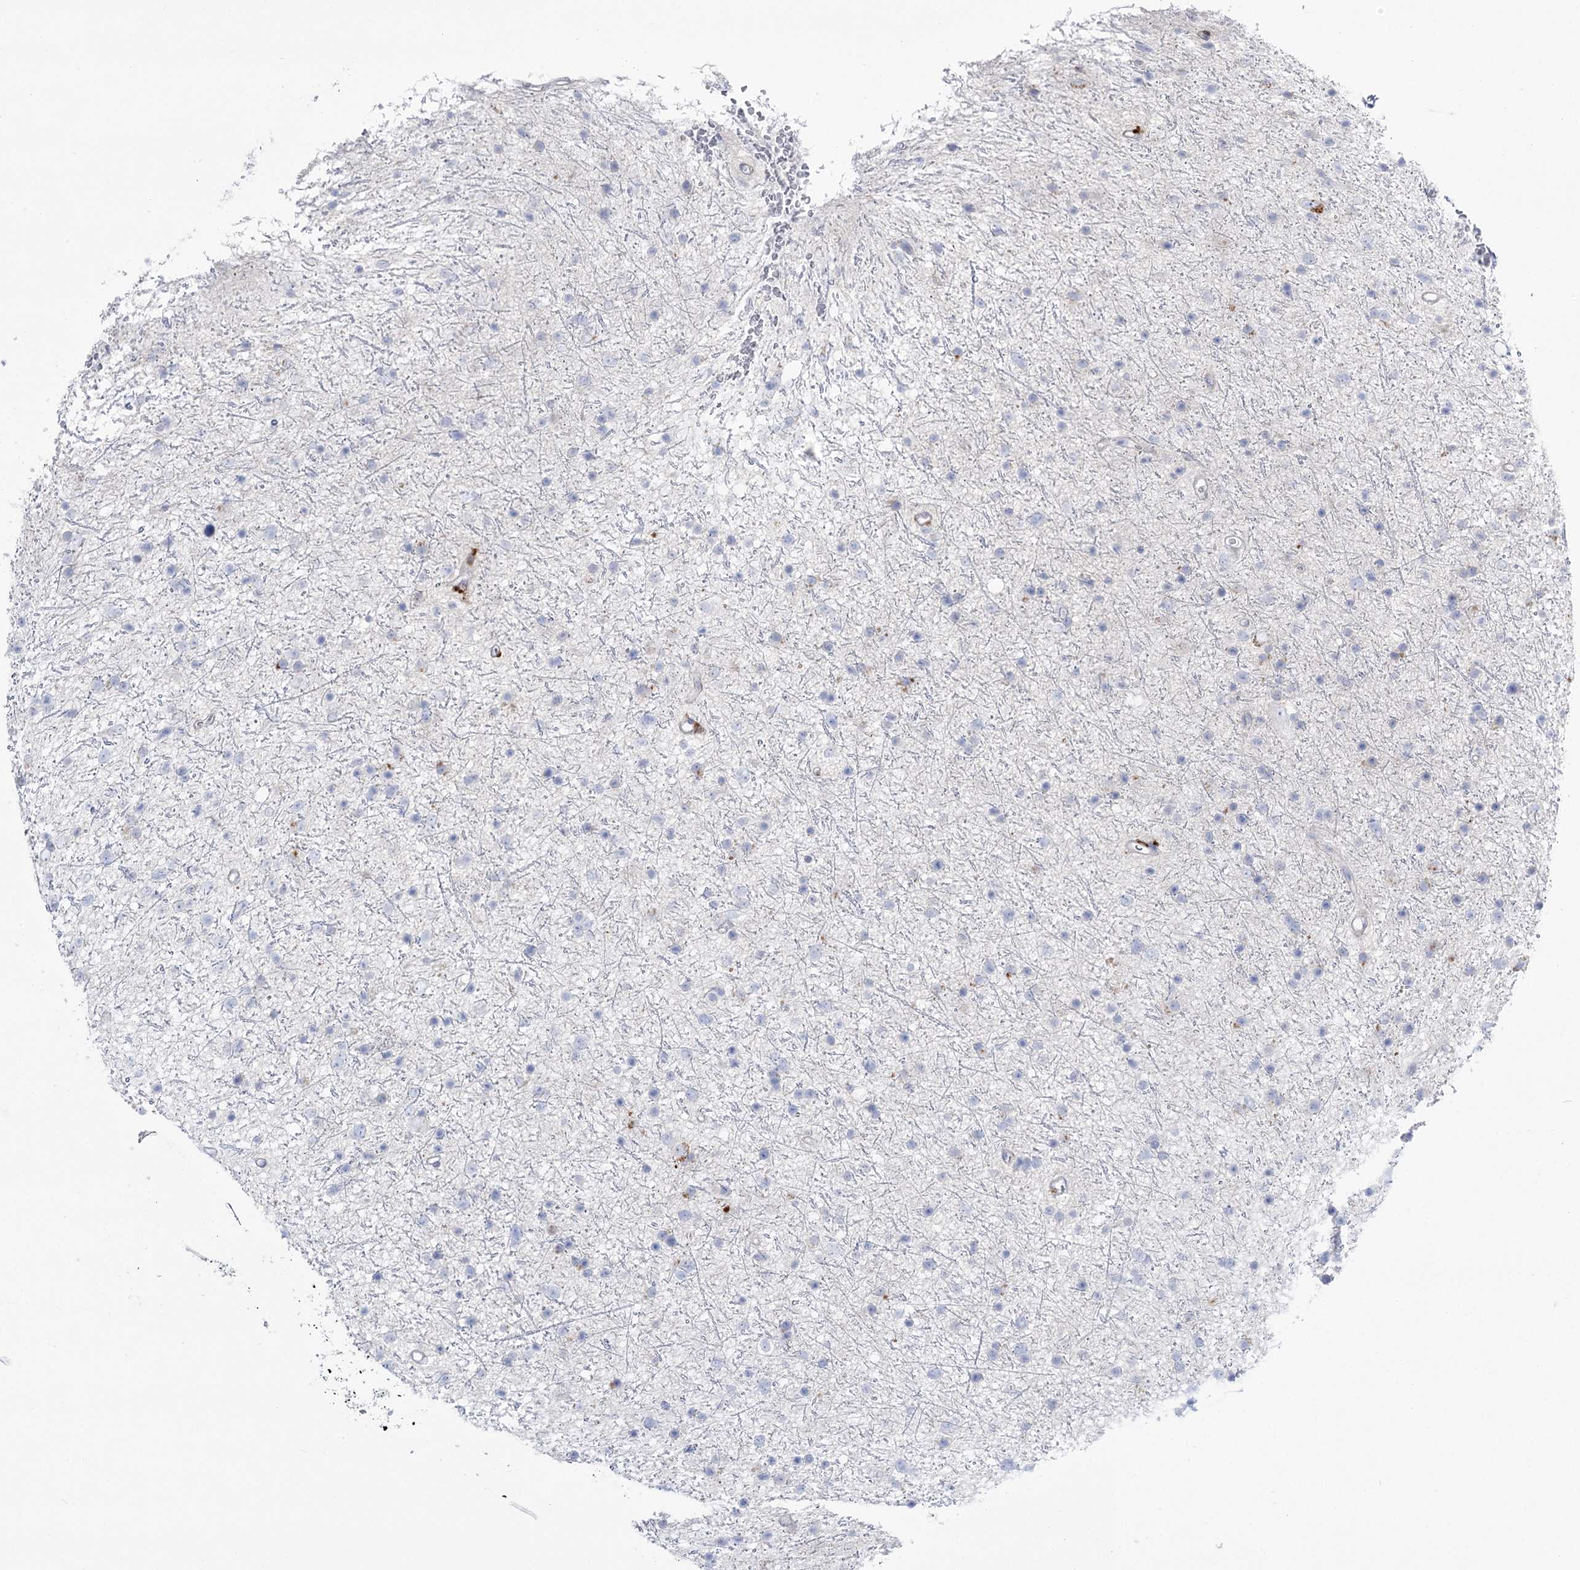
{"staining": {"intensity": "negative", "quantity": "none", "location": "none"}, "tissue": "glioma", "cell_type": "Tumor cells", "image_type": "cancer", "snomed": [{"axis": "morphology", "description": "Glioma, malignant, Low grade"}, {"axis": "topography", "description": "Cerebral cortex"}], "caption": "This histopathology image is of malignant low-grade glioma stained with immunohistochemistry (IHC) to label a protein in brown with the nuclei are counter-stained blue. There is no expression in tumor cells. (Stains: DAB (3,3'-diaminobenzidine) immunohistochemistry with hematoxylin counter stain, Microscopy: brightfield microscopy at high magnification).", "gene": "SIAE", "patient": {"sex": "female", "age": 39}}